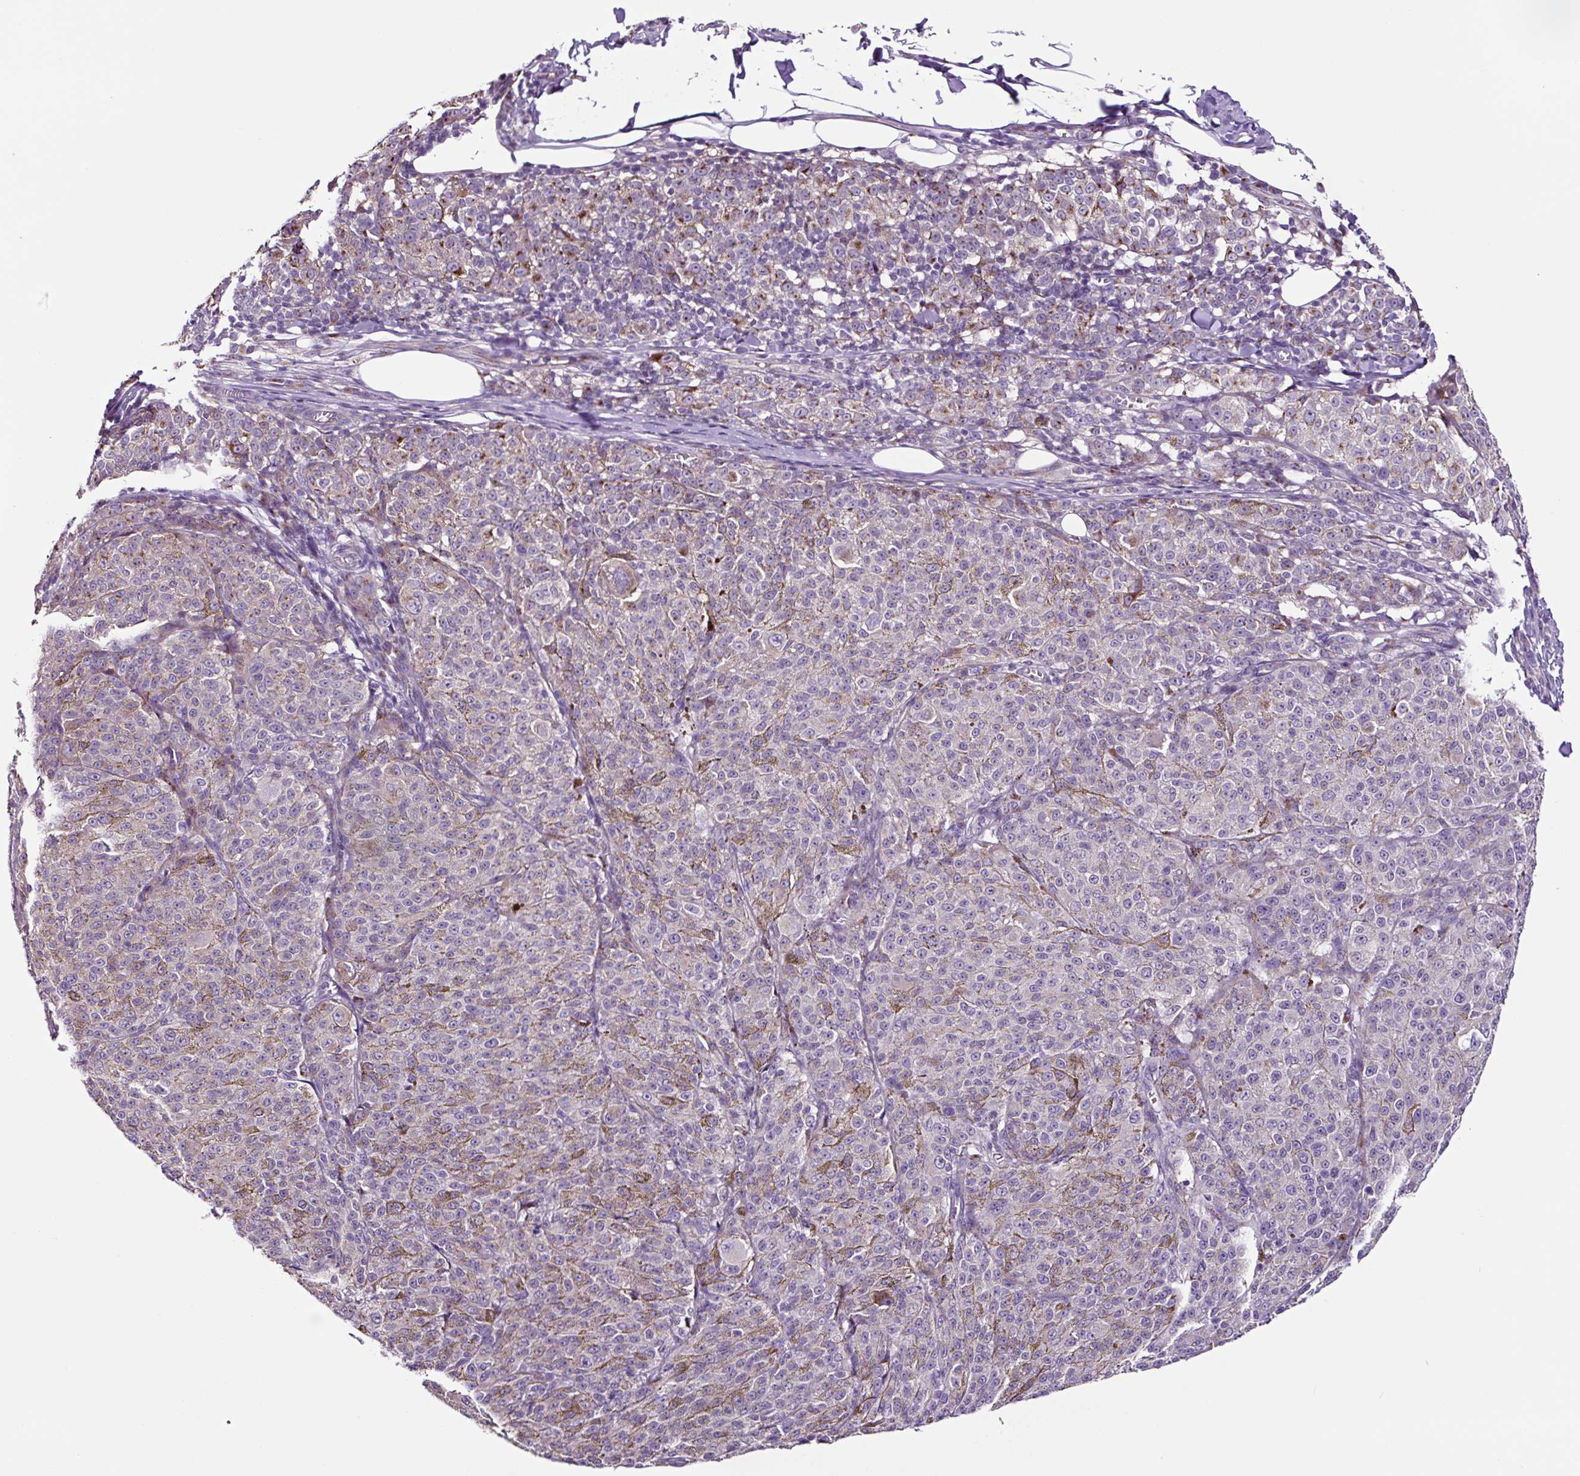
{"staining": {"intensity": "moderate", "quantity": "<25%", "location": "cytoplasmic/membranous"}, "tissue": "melanoma", "cell_type": "Tumor cells", "image_type": "cancer", "snomed": [{"axis": "morphology", "description": "Malignant melanoma, NOS"}, {"axis": "topography", "description": "Skin"}], "caption": "Immunohistochemistry (IHC) micrograph of neoplastic tissue: human melanoma stained using immunohistochemistry reveals low levels of moderate protein expression localized specifically in the cytoplasmic/membranous of tumor cells, appearing as a cytoplasmic/membranous brown color.", "gene": "GORASP1", "patient": {"sex": "female", "age": 52}}